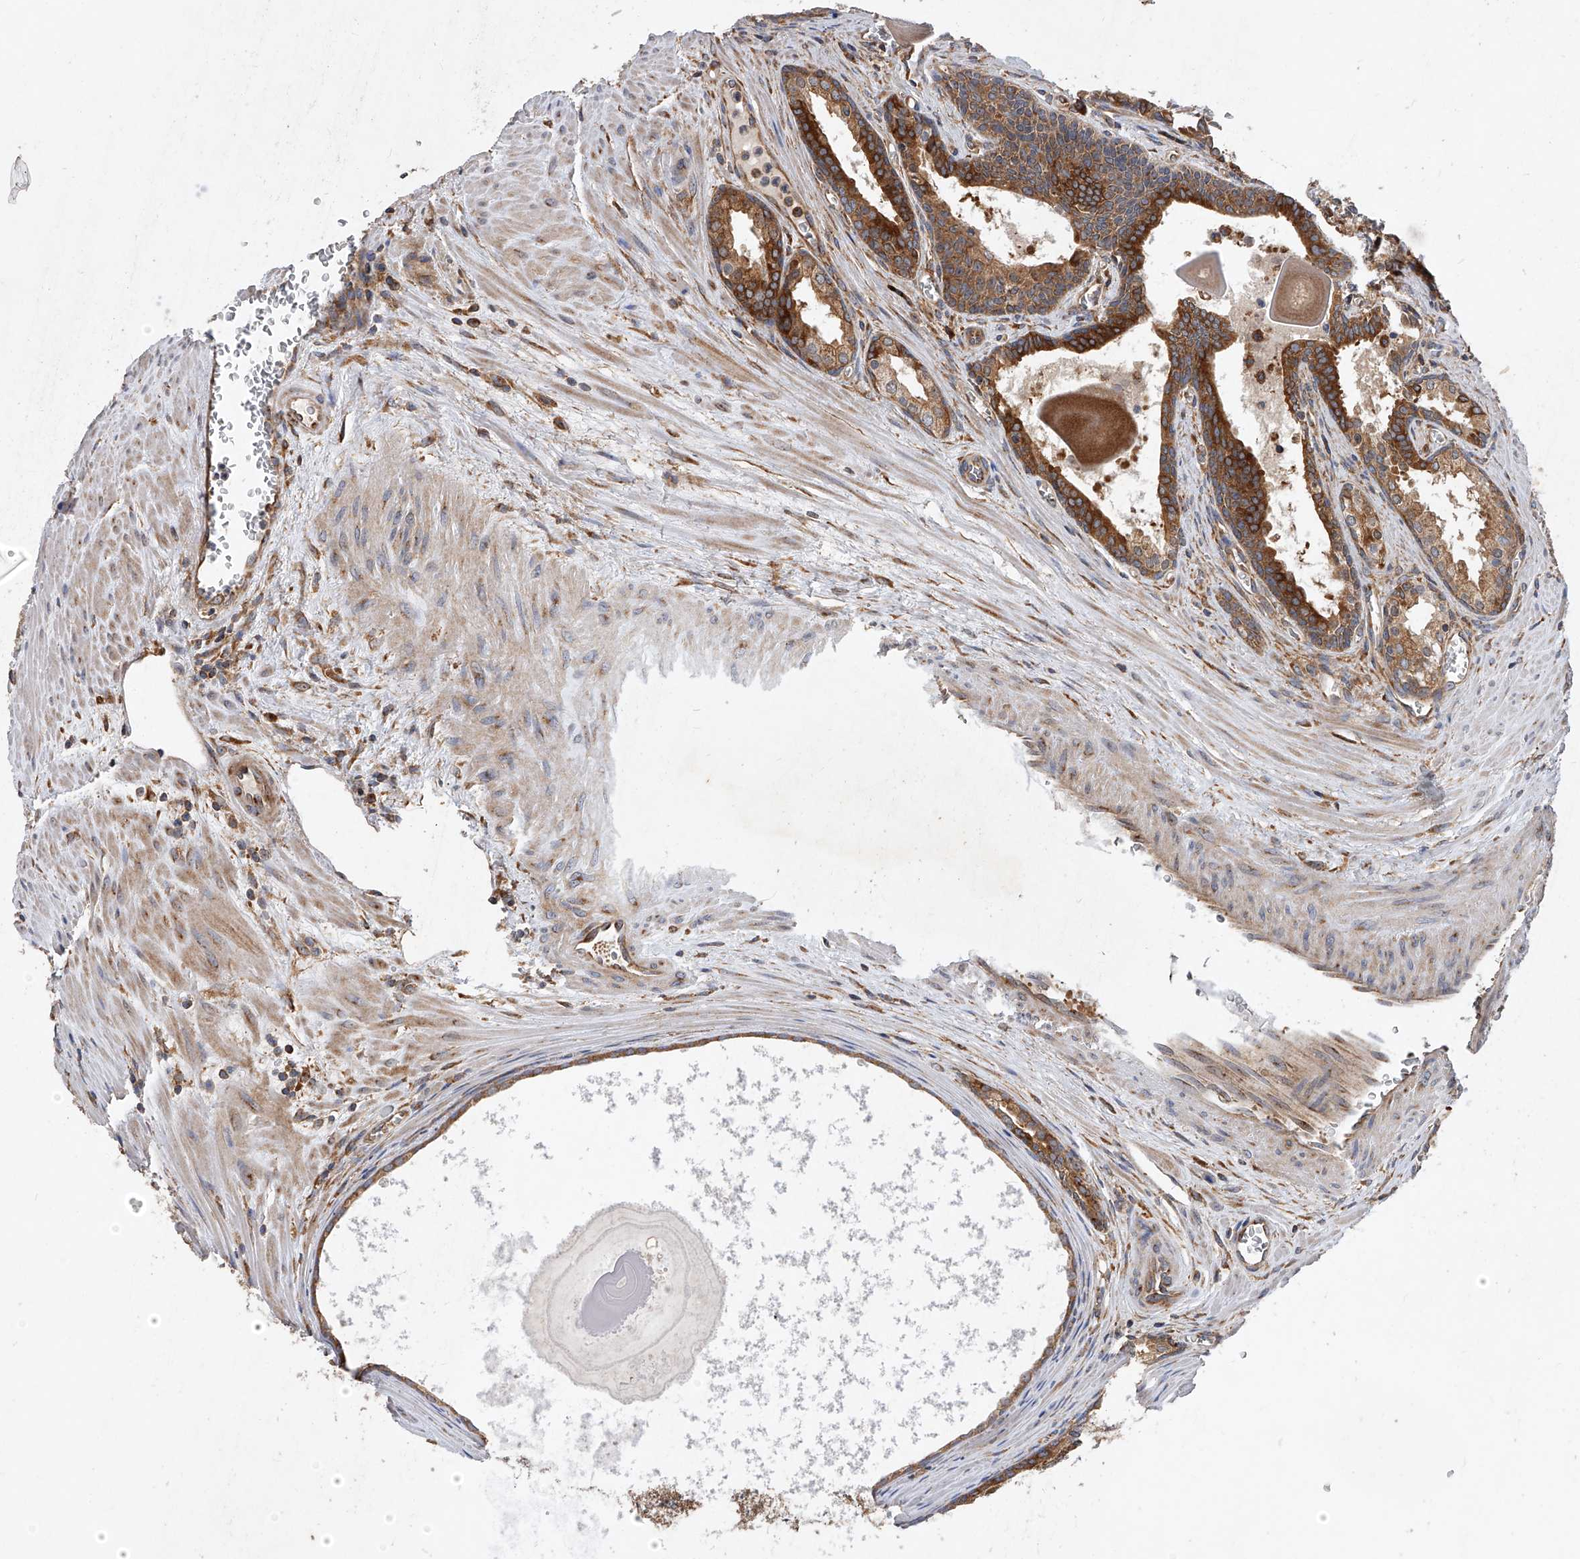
{"staining": {"intensity": "strong", "quantity": ">75%", "location": "cytoplasmic/membranous"}, "tissue": "prostate cancer", "cell_type": "Tumor cells", "image_type": "cancer", "snomed": [{"axis": "morphology", "description": "Adenocarcinoma, Low grade"}, {"axis": "topography", "description": "Prostate"}], "caption": "Prostate cancer stained with immunohistochemistry exhibits strong cytoplasmic/membranous staining in approximately >75% of tumor cells.", "gene": "CFAP410", "patient": {"sex": "male", "age": 54}}